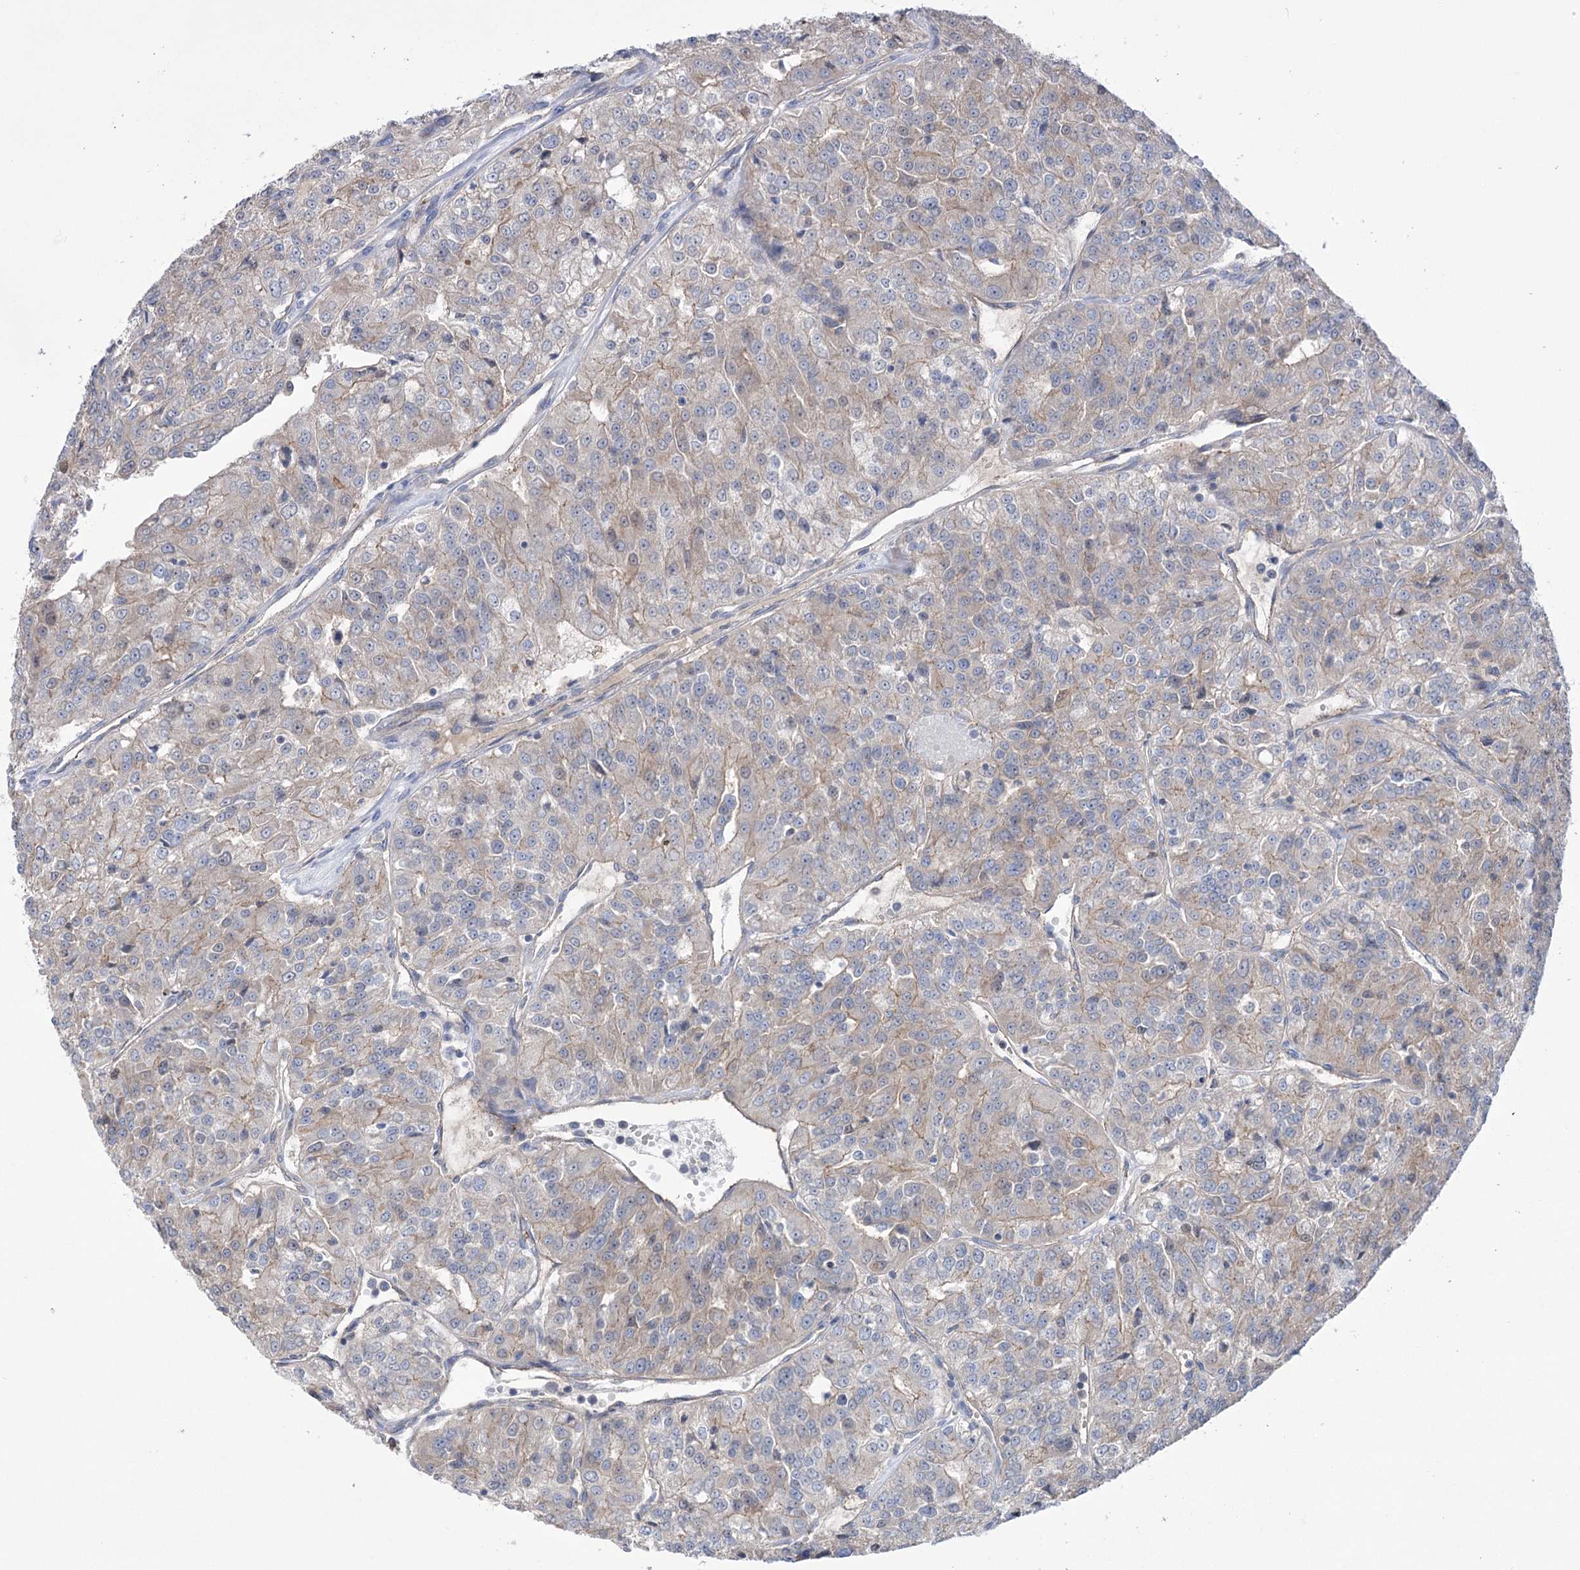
{"staining": {"intensity": "weak", "quantity": "25%-75%", "location": "cytoplasmic/membranous"}, "tissue": "renal cancer", "cell_type": "Tumor cells", "image_type": "cancer", "snomed": [{"axis": "morphology", "description": "Adenocarcinoma, NOS"}, {"axis": "topography", "description": "Kidney"}], "caption": "A brown stain shows weak cytoplasmic/membranous expression of a protein in renal cancer (adenocarcinoma) tumor cells.", "gene": "TRIM71", "patient": {"sex": "female", "age": 63}}